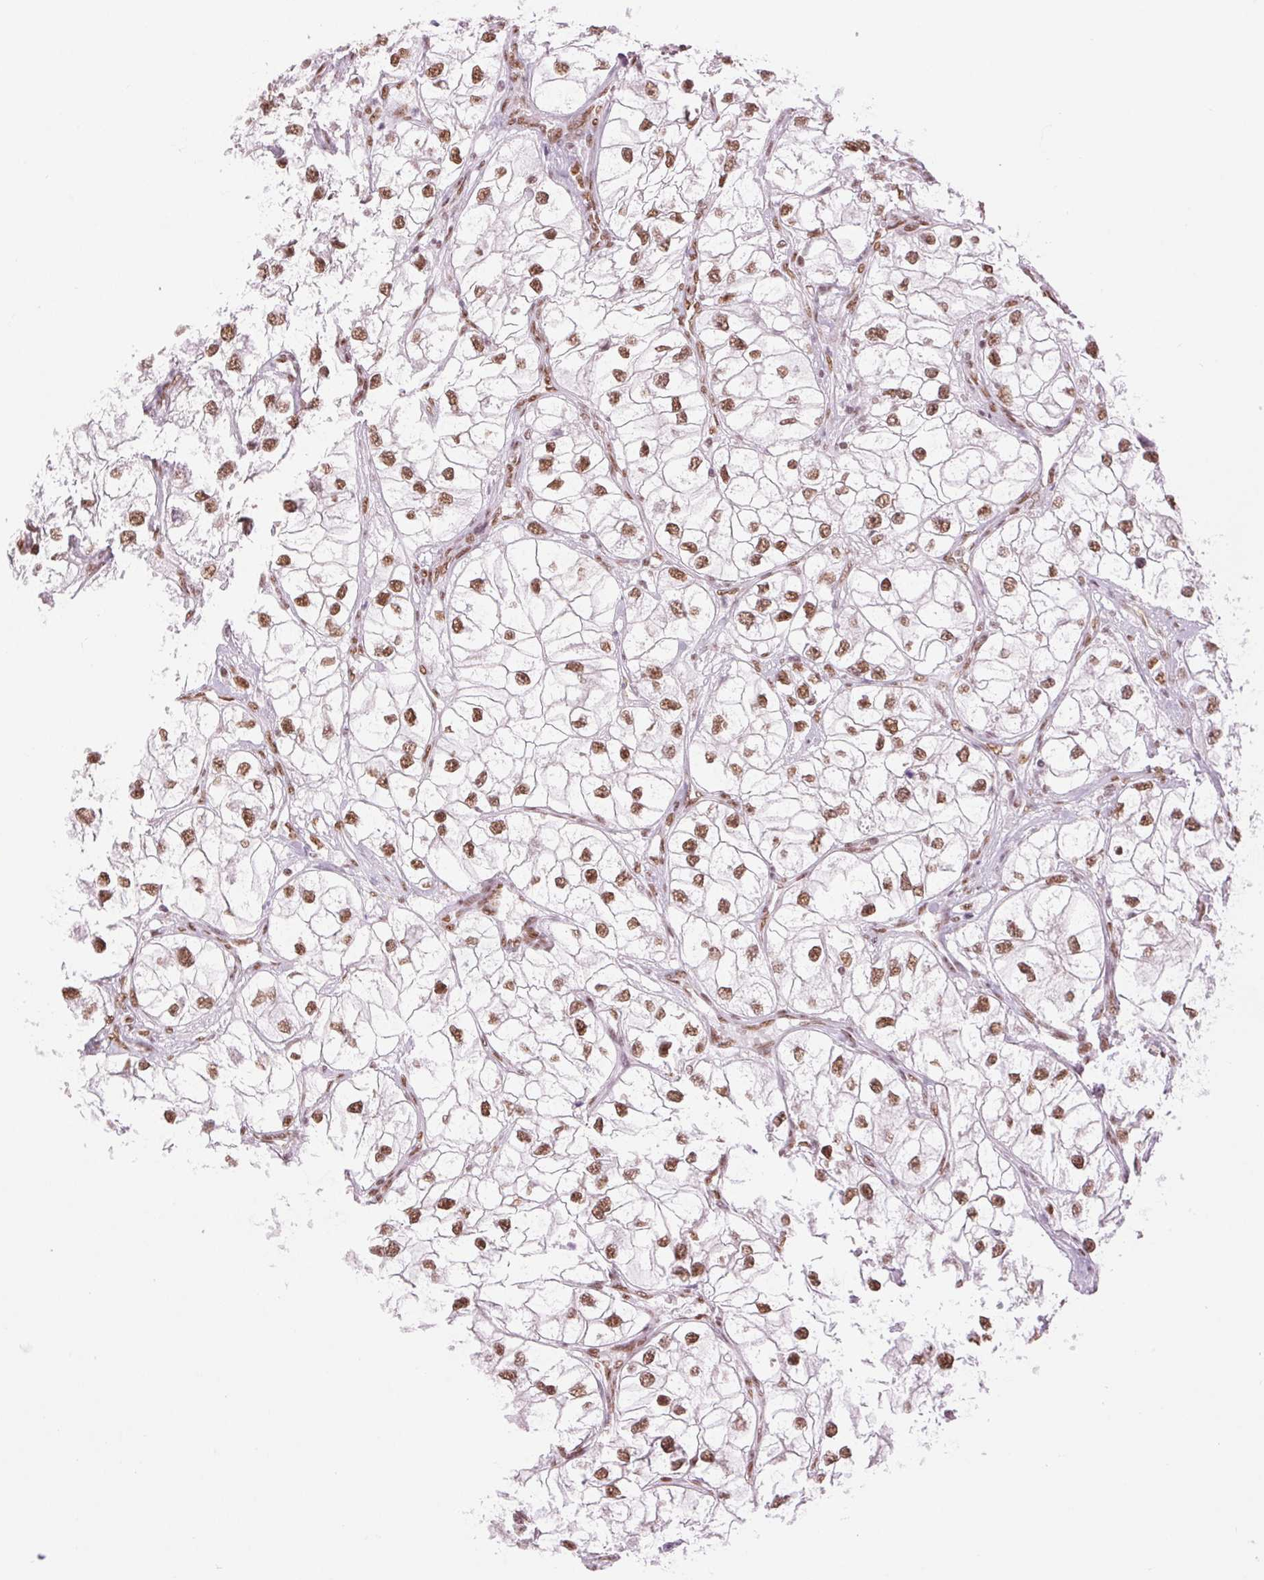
{"staining": {"intensity": "moderate", "quantity": ">75%", "location": "nuclear"}, "tissue": "renal cancer", "cell_type": "Tumor cells", "image_type": "cancer", "snomed": [{"axis": "morphology", "description": "Adenocarcinoma, NOS"}, {"axis": "topography", "description": "Kidney"}], "caption": "Immunohistochemistry (IHC) histopathology image of neoplastic tissue: renal cancer stained using immunohistochemistry (IHC) shows medium levels of moderate protein expression localized specifically in the nuclear of tumor cells, appearing as a nuclear brown color.", "gene": "ZFR2", "patient": {"sex": "male", "age": 59}}